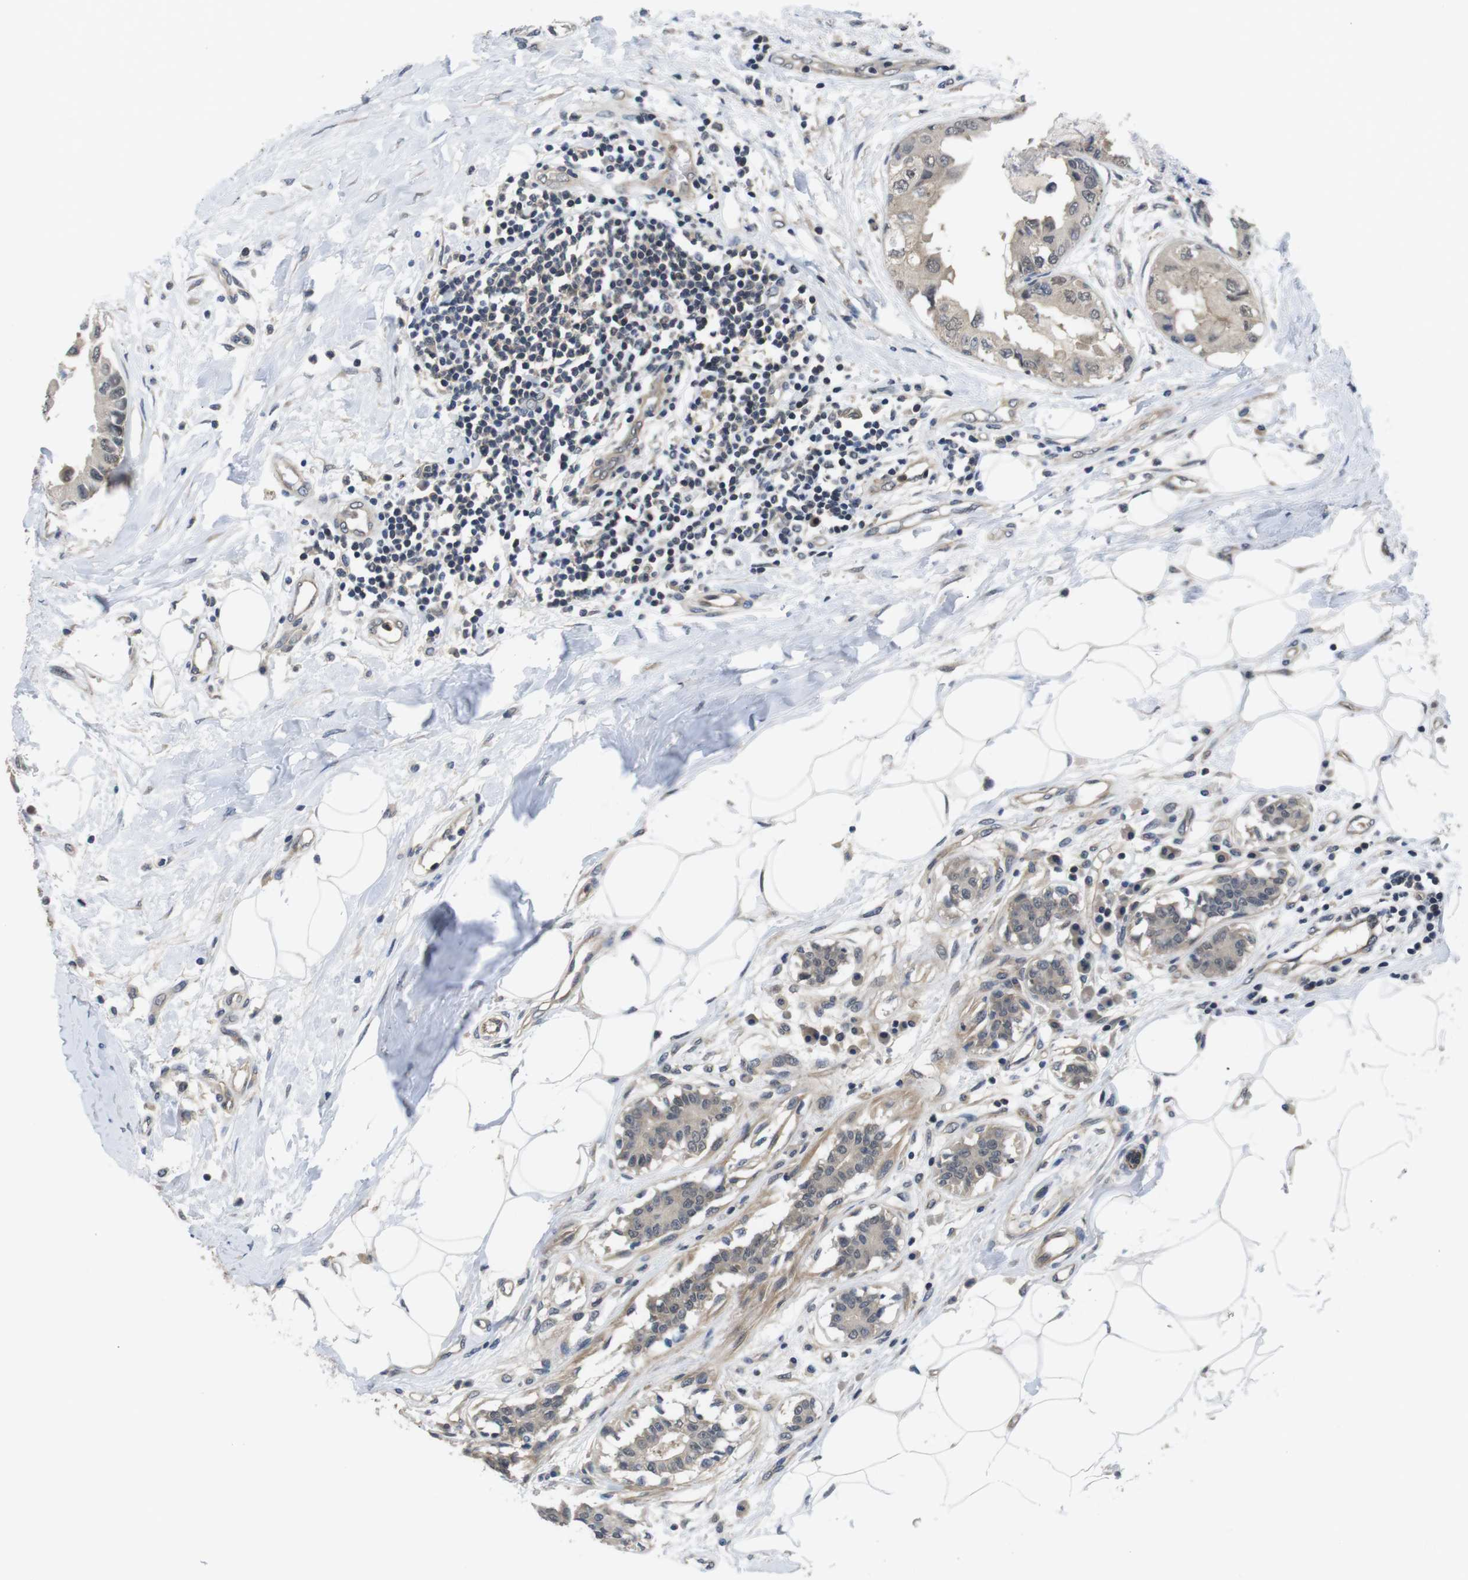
{"staining": {"intensity": "weak", "quantity": ">75%", "location": "cytoplasmic/membranous,nuclear"}, "tissue": "breast cancer", "cell_type": "Tumor cells", "image_type": "cancer", "snomed": [{"axis": "morphology", "description": "Duct carcinoma"}, {"axis": "topography", "description": "Breast"}], "caption": "Brown immunohistochemical staining in human breast cancer reveals weak cytoplasmic/membranous and nuclear expression in approximately >75% of tumor cells.", "gene": "FADD", "patient": {"sex": "female", "age": 40}}